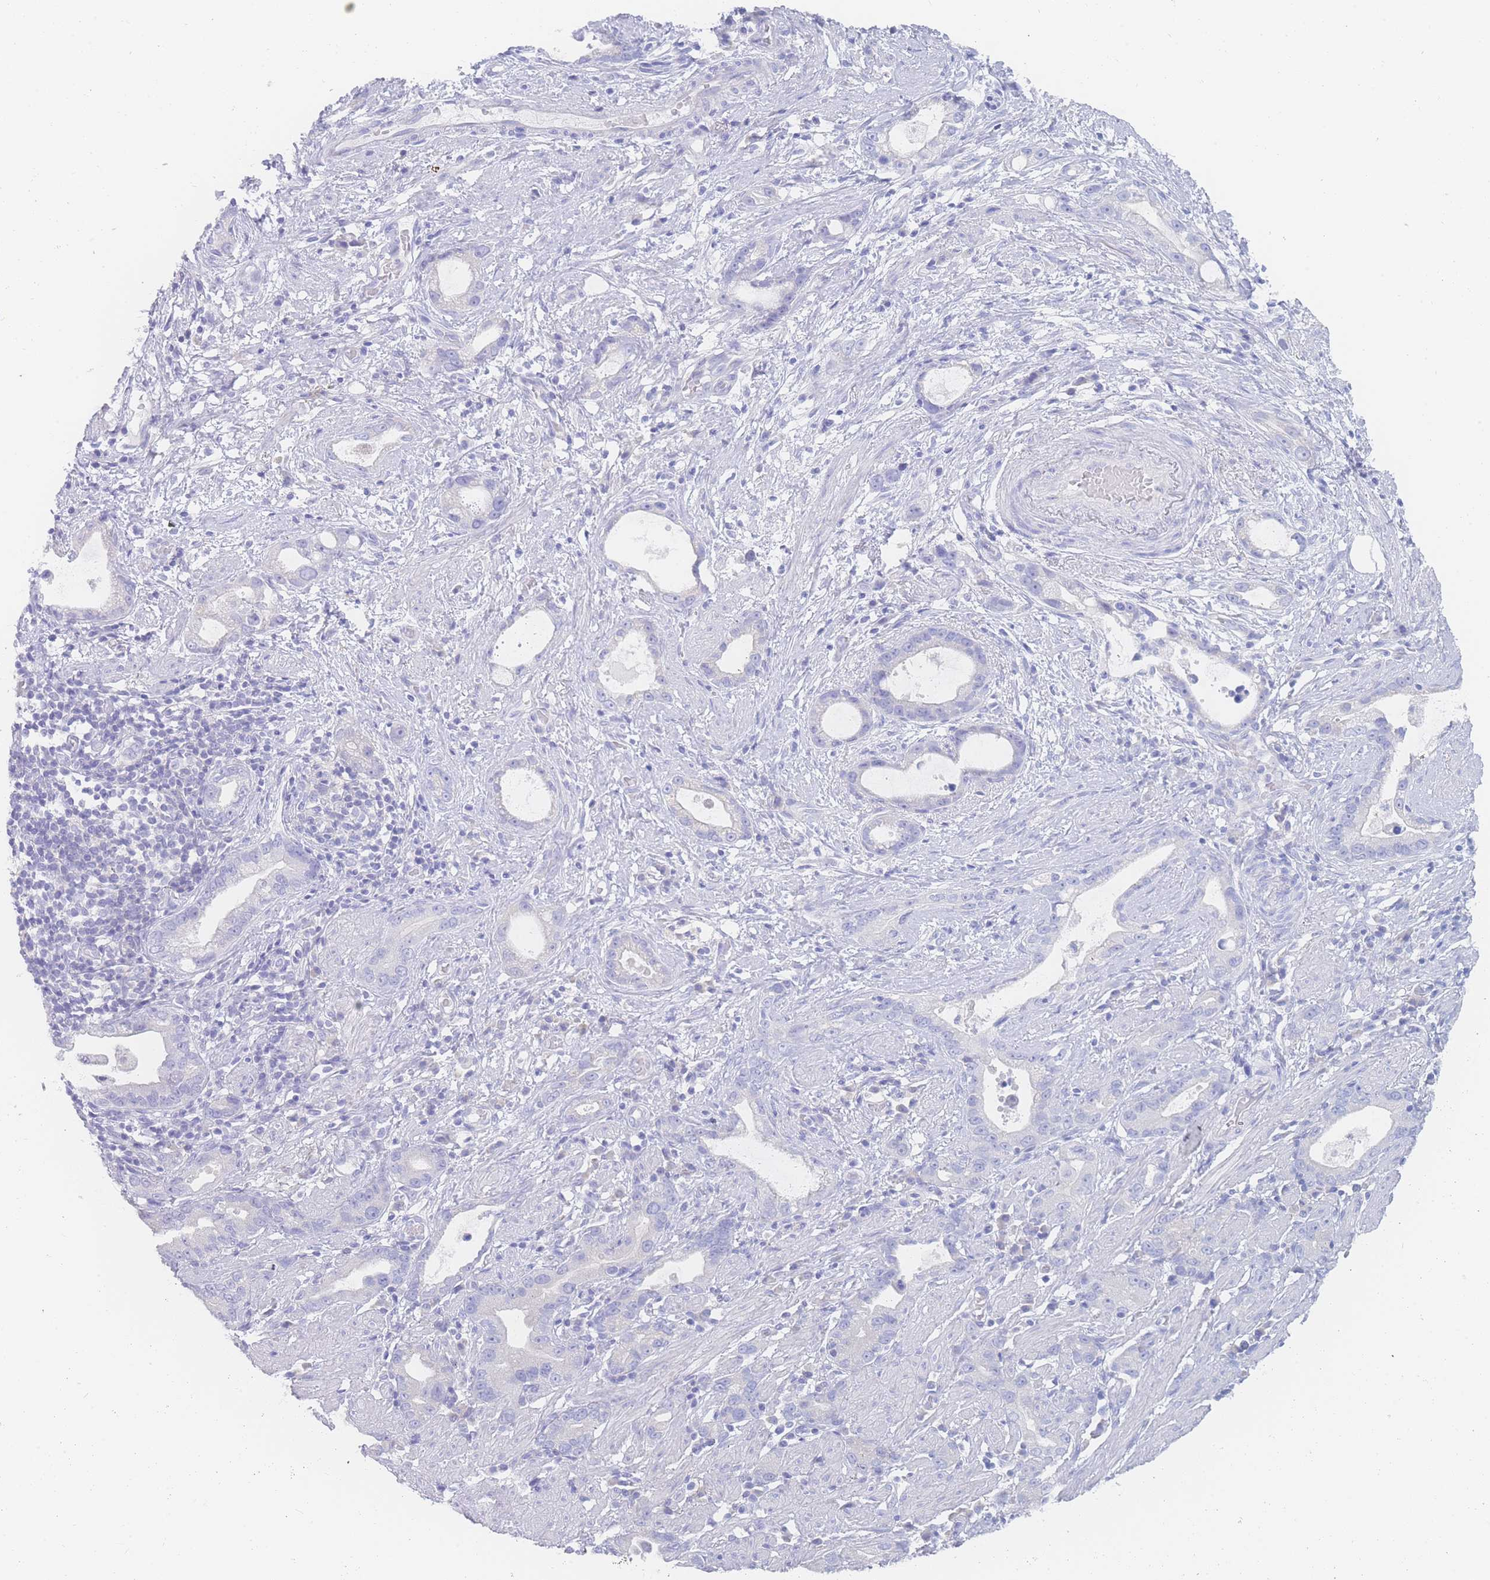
{"staining": {"intensity": "negative", "quantity": "none", "location": "none"}, "tissue": "stomach cancer", "cell_type": "Tumor cells", "image_type": "cancer", "snomed": [{"axis": "morphology", "description": "Adenocarcinoma, NOS"}, {"axis": "topography", "description": "Stomach"}], "caption": "Image shows no significant protein positivity in tumor cells of adenocarcinoma (stomach).", "gene": "LZTFL1", "patient": {"sex": "male", "age": 55}}